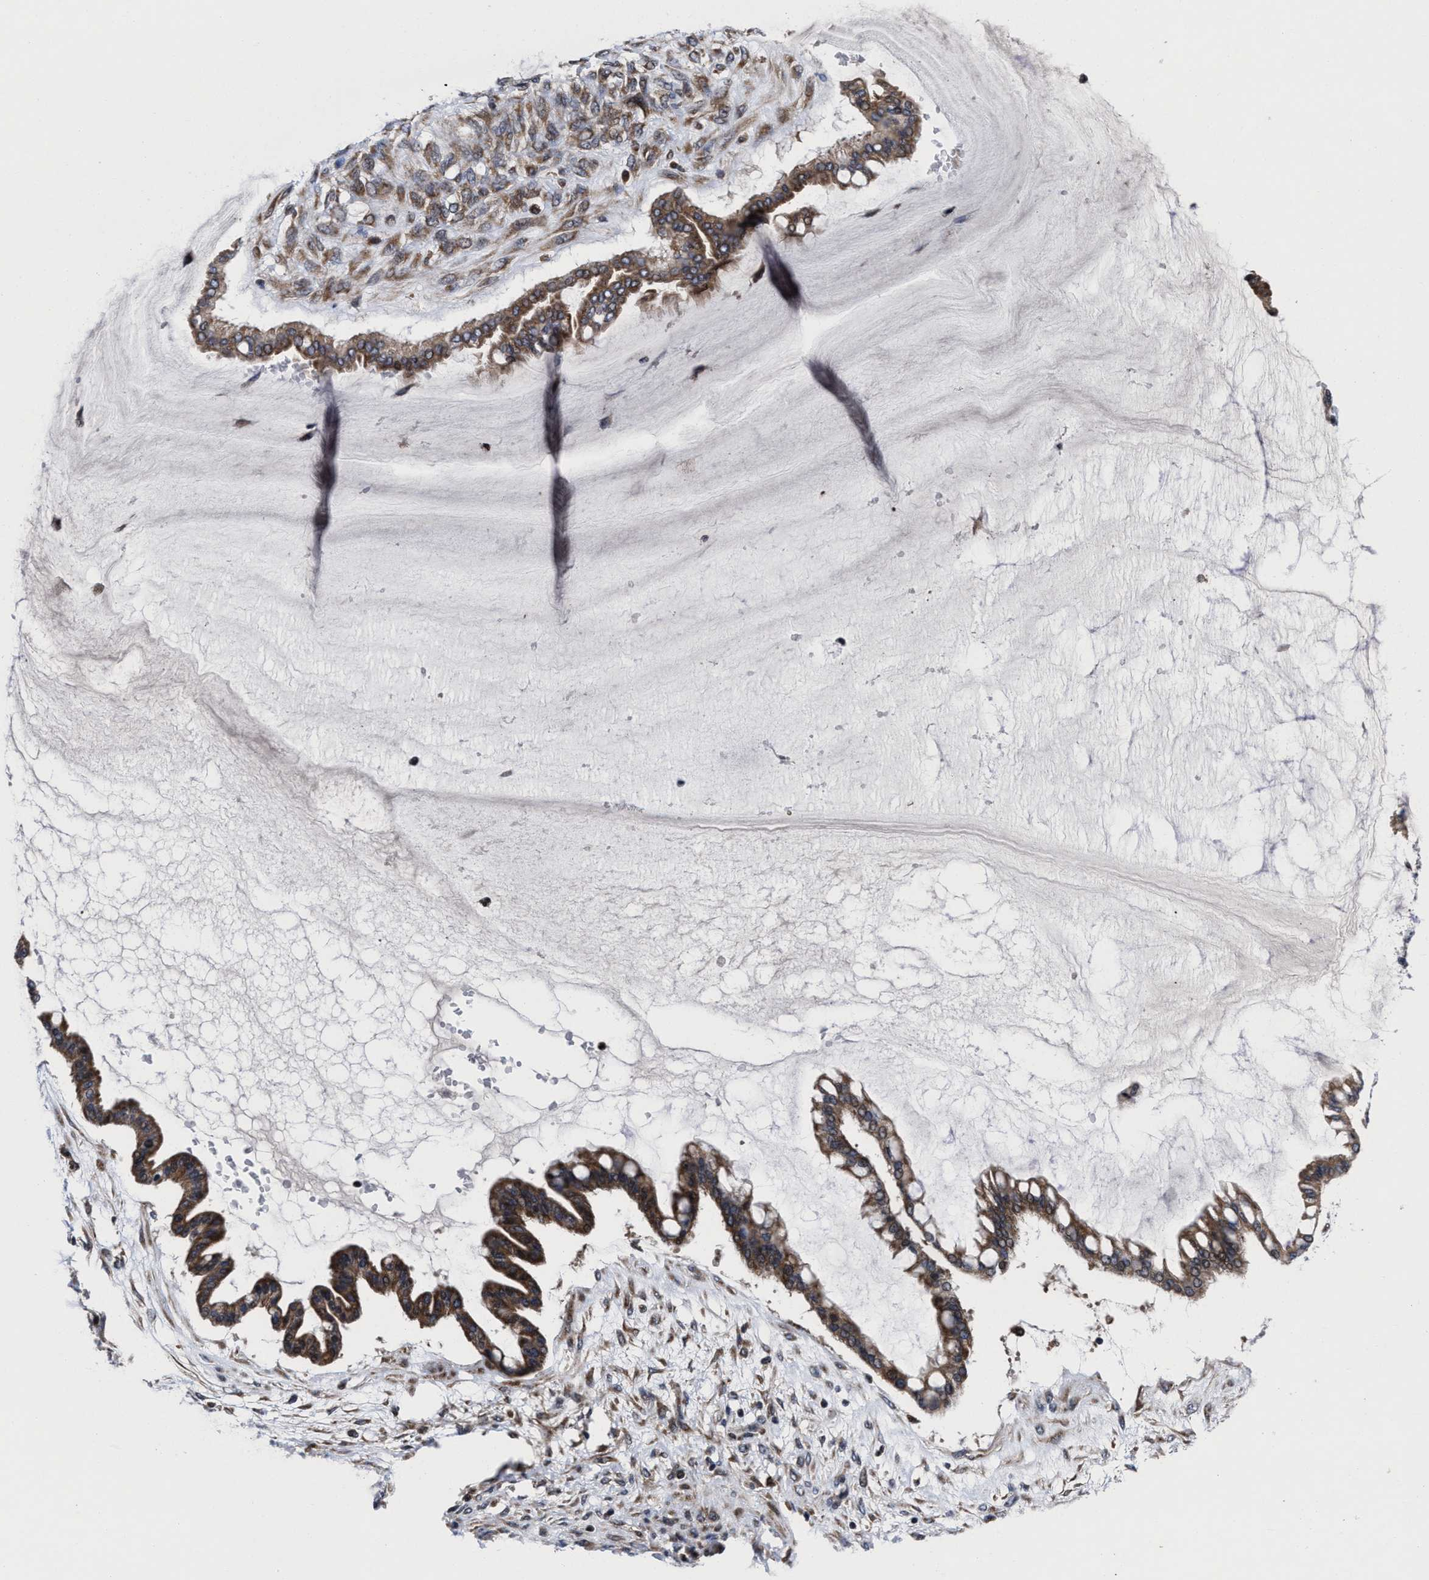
{"staining": {"intensity": "moderate", "quantity": ">75%", "location": "cytoplasmic/membranous"}, "tissue": "ovarian cancer", "cell_type": "Tumor cells", "image_type": "cancer", "snomed": [{"axis": "morphology", "description": "Cystadenocarcinoma, mucinous, NOS"}, {"axis": "topography", "description": "Ovary"}], "caption": "Brown immunohistochemical staining in human mucinous cystadenocarcinoma (ovarian) shows moderate cytoplasmic/membranous staining in about >75% of tumor cells.", "gene": "MRPL50", "patient": {"sex": "female", "age": 73}}